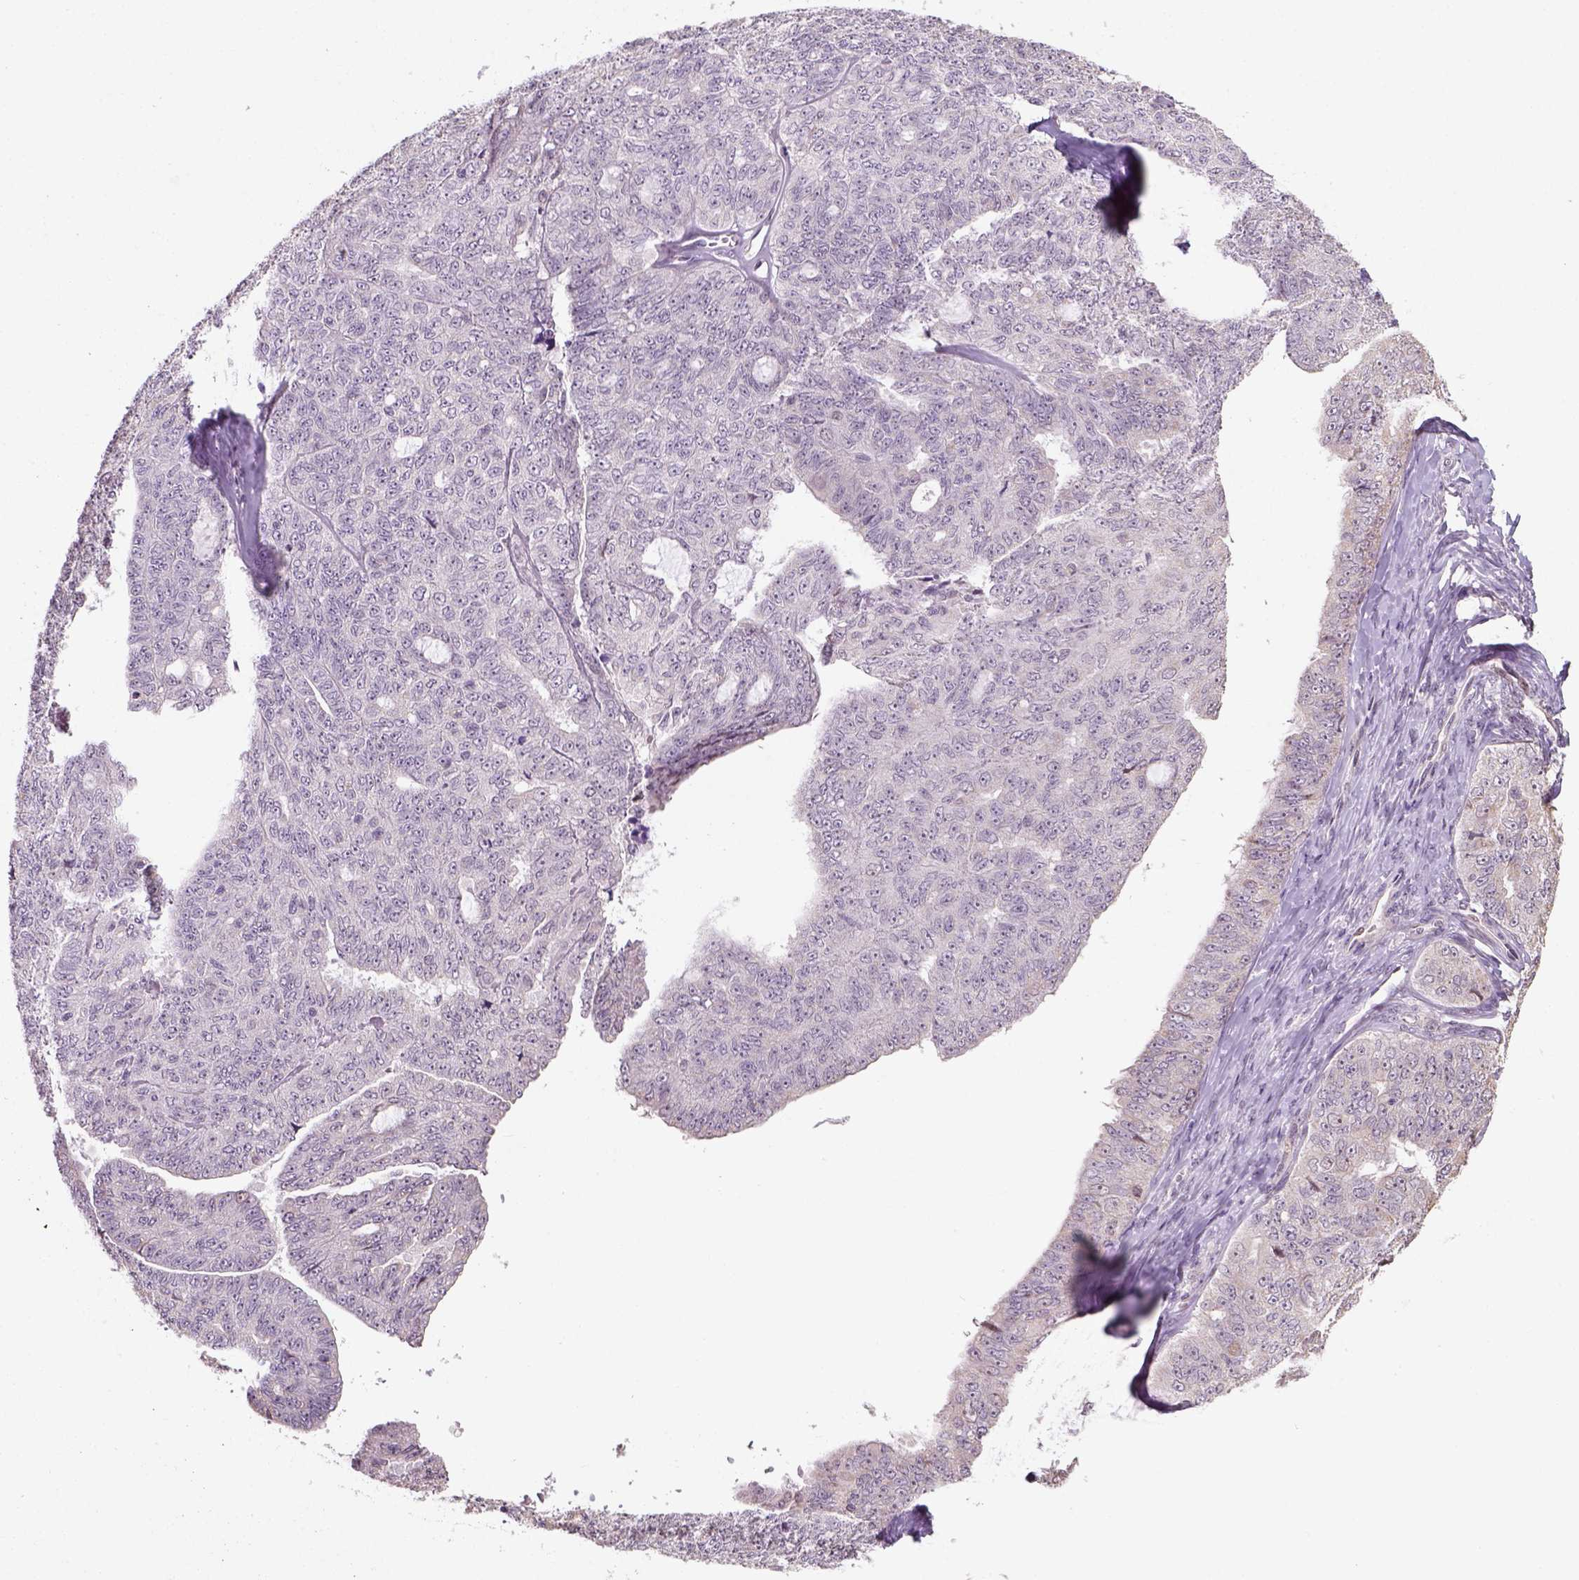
{"staining": {"intensity": "negative", "quantity": "none", "location": "none"}, "tissue": "ovarian cancer", "cell_type": "Tumor cells", "image_type": "cancer", "snomed": [{"axis": "morphology", "description": "Cystadenocarcinoma, serous, NOS"}, {"axis": "topography", "description": "Ovary"}], "caption": "Photomicrograph shows no protein positivity in tumor cells of ovarian cancer (serous cystadenocarcinoma) tissue.", "gene": "DDX50", "patient": {"sex": "female", "age": 71}}